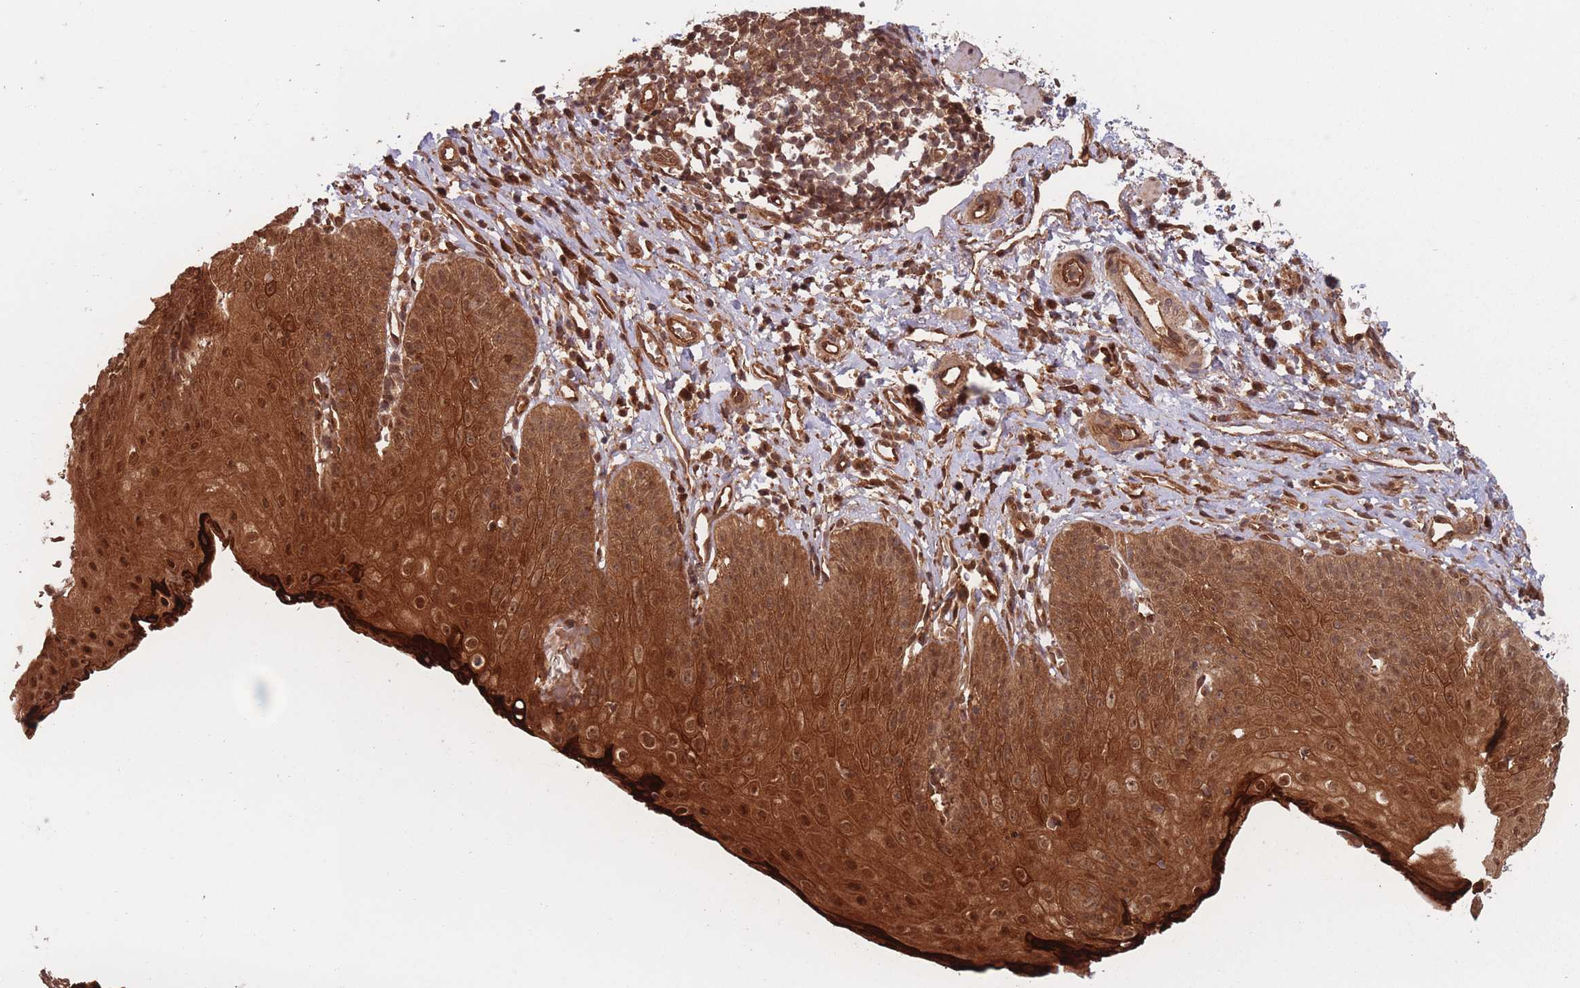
{"staining": {"intensity": "strong", "quantity": ">75%", "location": "cytoplasmic/membranous,nuclear"}, "tissue": "esophagus", "cell_type": "Squamous epithelial cells", "image_type": "normal", "snomed": [{"axis": "morphology", "description": "Normal tissue, NOS"}, {"axis": "topography", "description": "Esophagus"}], "caption": "Squamous epithelial cells display high levels of strong cytoplasmic/membranous,nuclear positivity in approximately >75% of cells in normal human esophagus.", "gene": "PODXL2", "patient": {"sex": "male", "age": 71}}